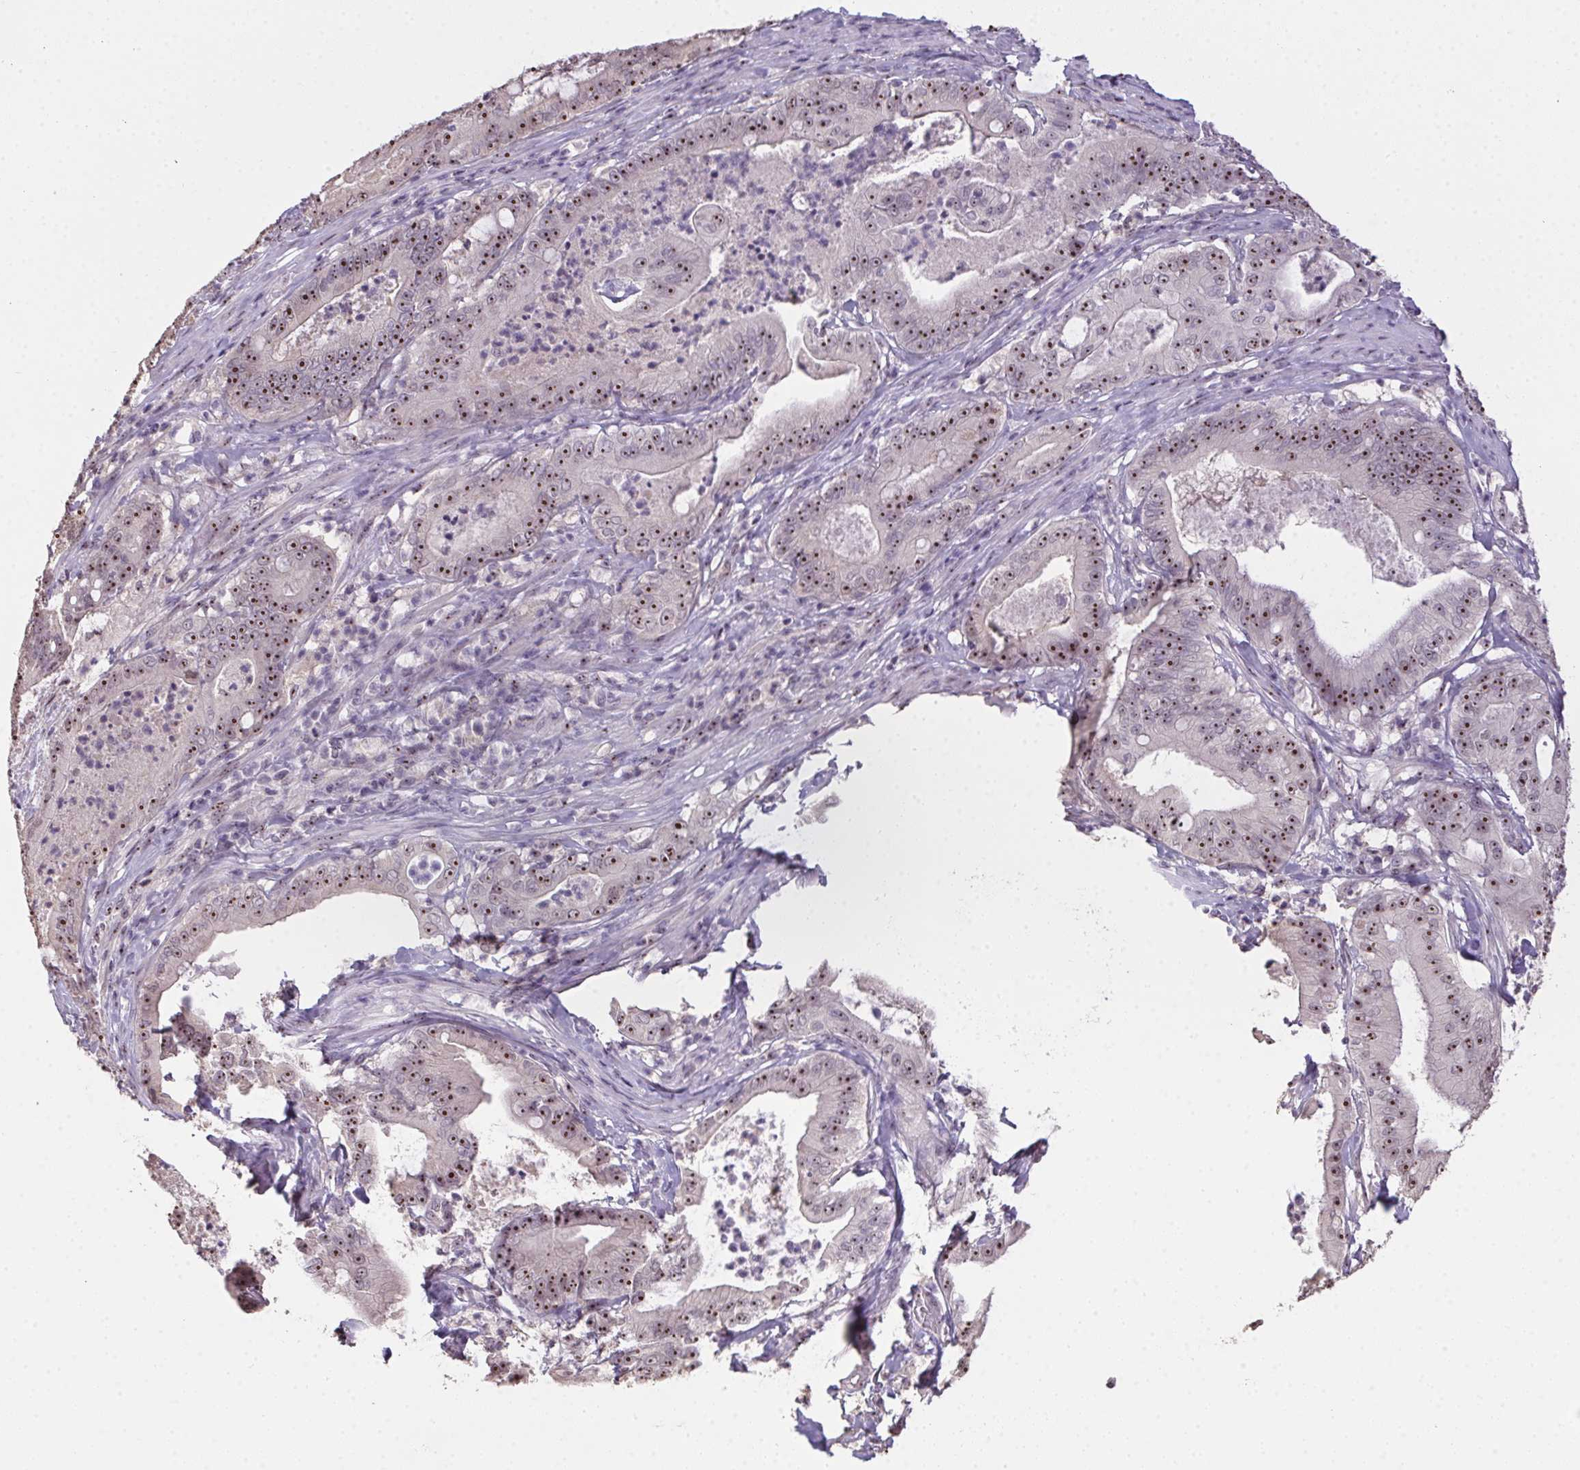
{"staining": {"intensity": "moderate", "quantity": ">75%", "location": "nuclear"}, "tissue": "pancreatic cancer", "cell_type": "Tumor cells", "image_type": "cancer", "snomed": [{"axis": "morphology", "description": "Adenocarcinoma, NOS"}, {"axis": "topography", "description": "Pancreas"}], "caption": "Protein staining shows moderate nuclear positivity in approximately >75% of tumor cells in adenocarcinoma (pancreatic).", "gene": "BATF2", "patient": {"sex": "male", "age": 71}}